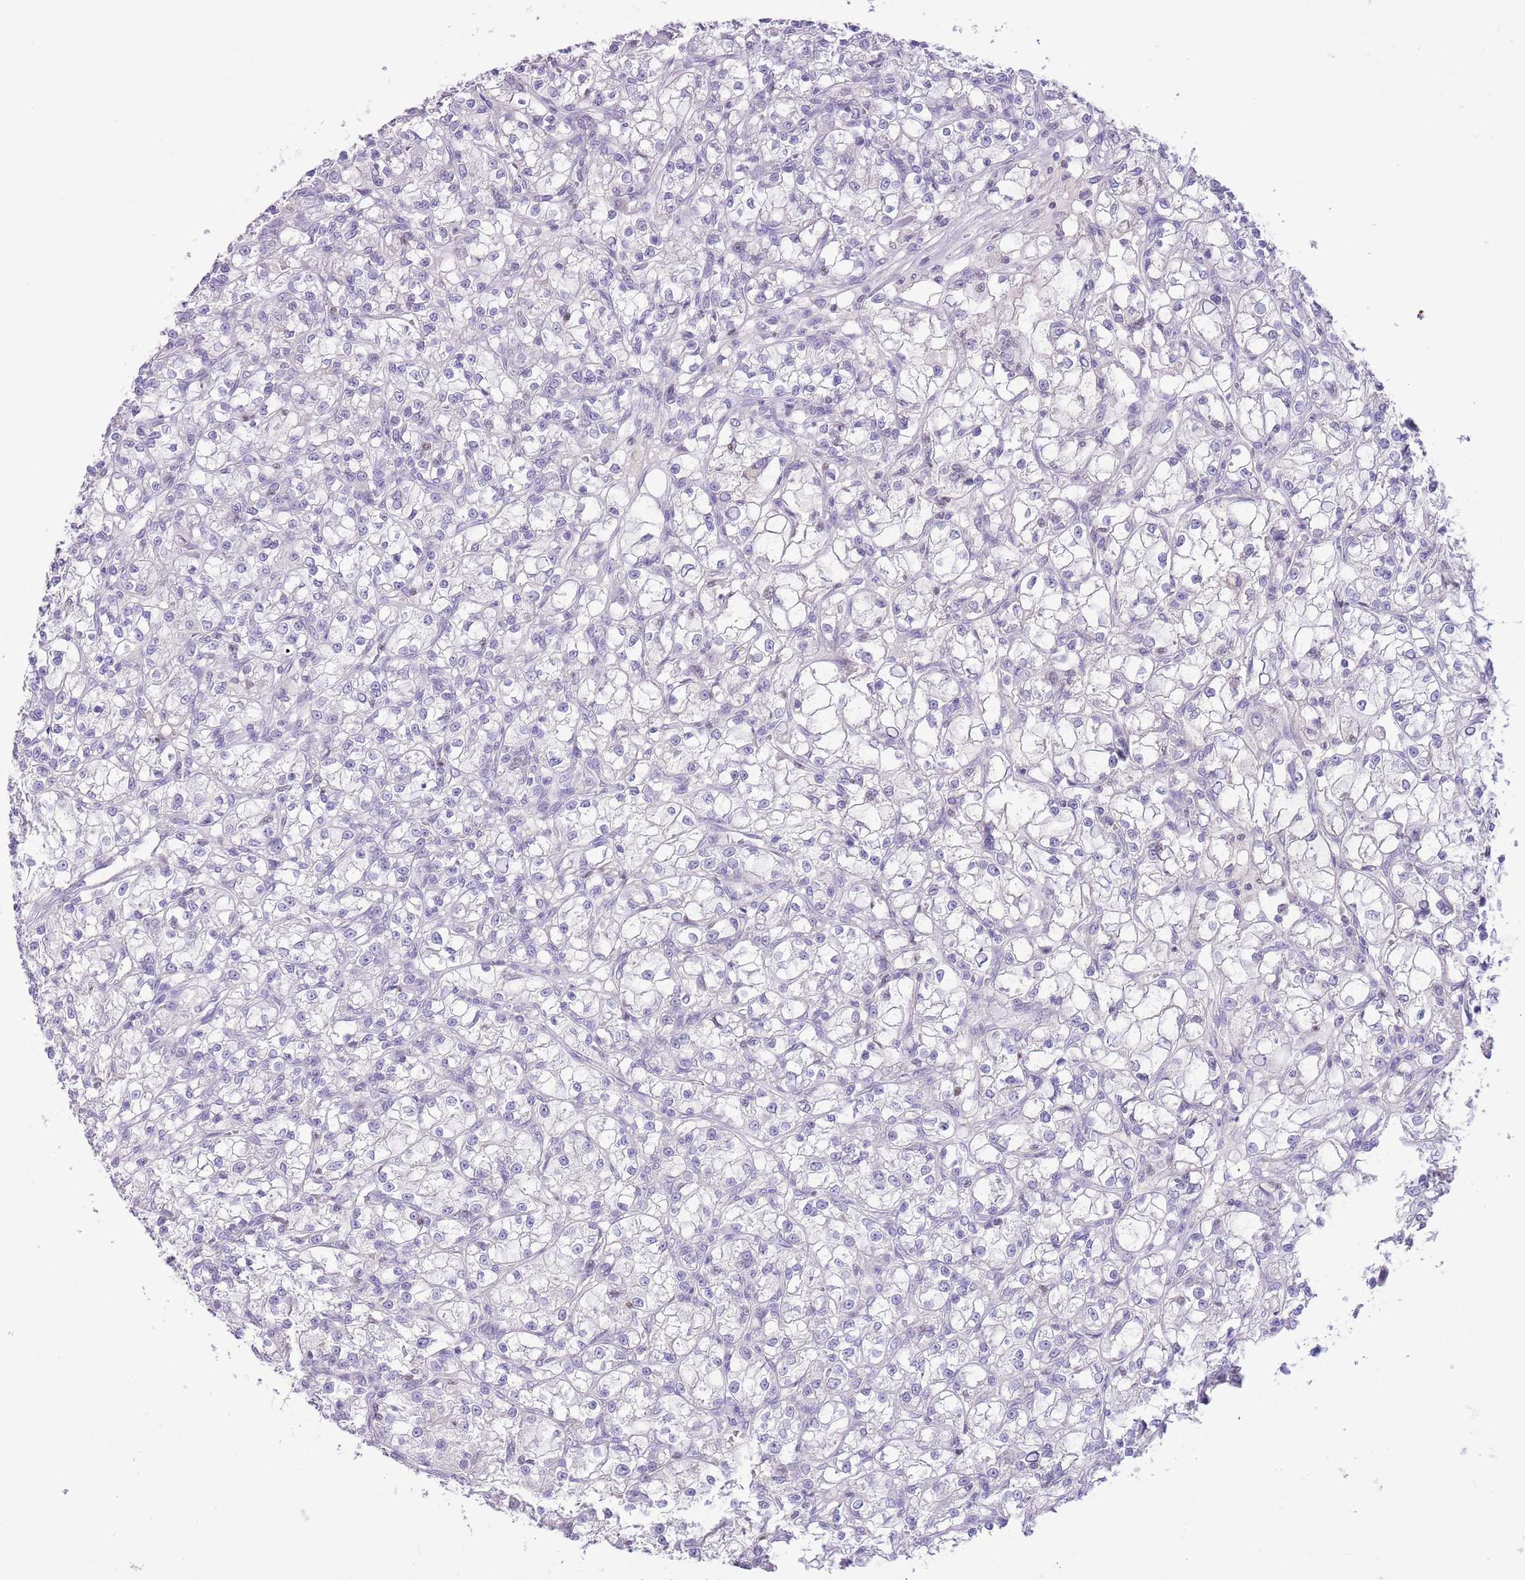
{"staining": {"intensity": "negative", "quantity": "none", "location": "none"}, "tissue": "renal cancer", "cell_type": "Tumor cells", "image_type": "cancer", "snomed": [{"axis": "morphology", "description": "Adenocarcinoma, NOS"}, {"axis": "topography", "description": "Kidney"}], "caption": "High power microscopy photomicrograph of an immunohistochemistry (IHC) image of adenocarcinoma (renal), revealing no significant positivity in tumor cells.", "gene": "TOX2", "patient": {"sex": "female", "age": 59}}